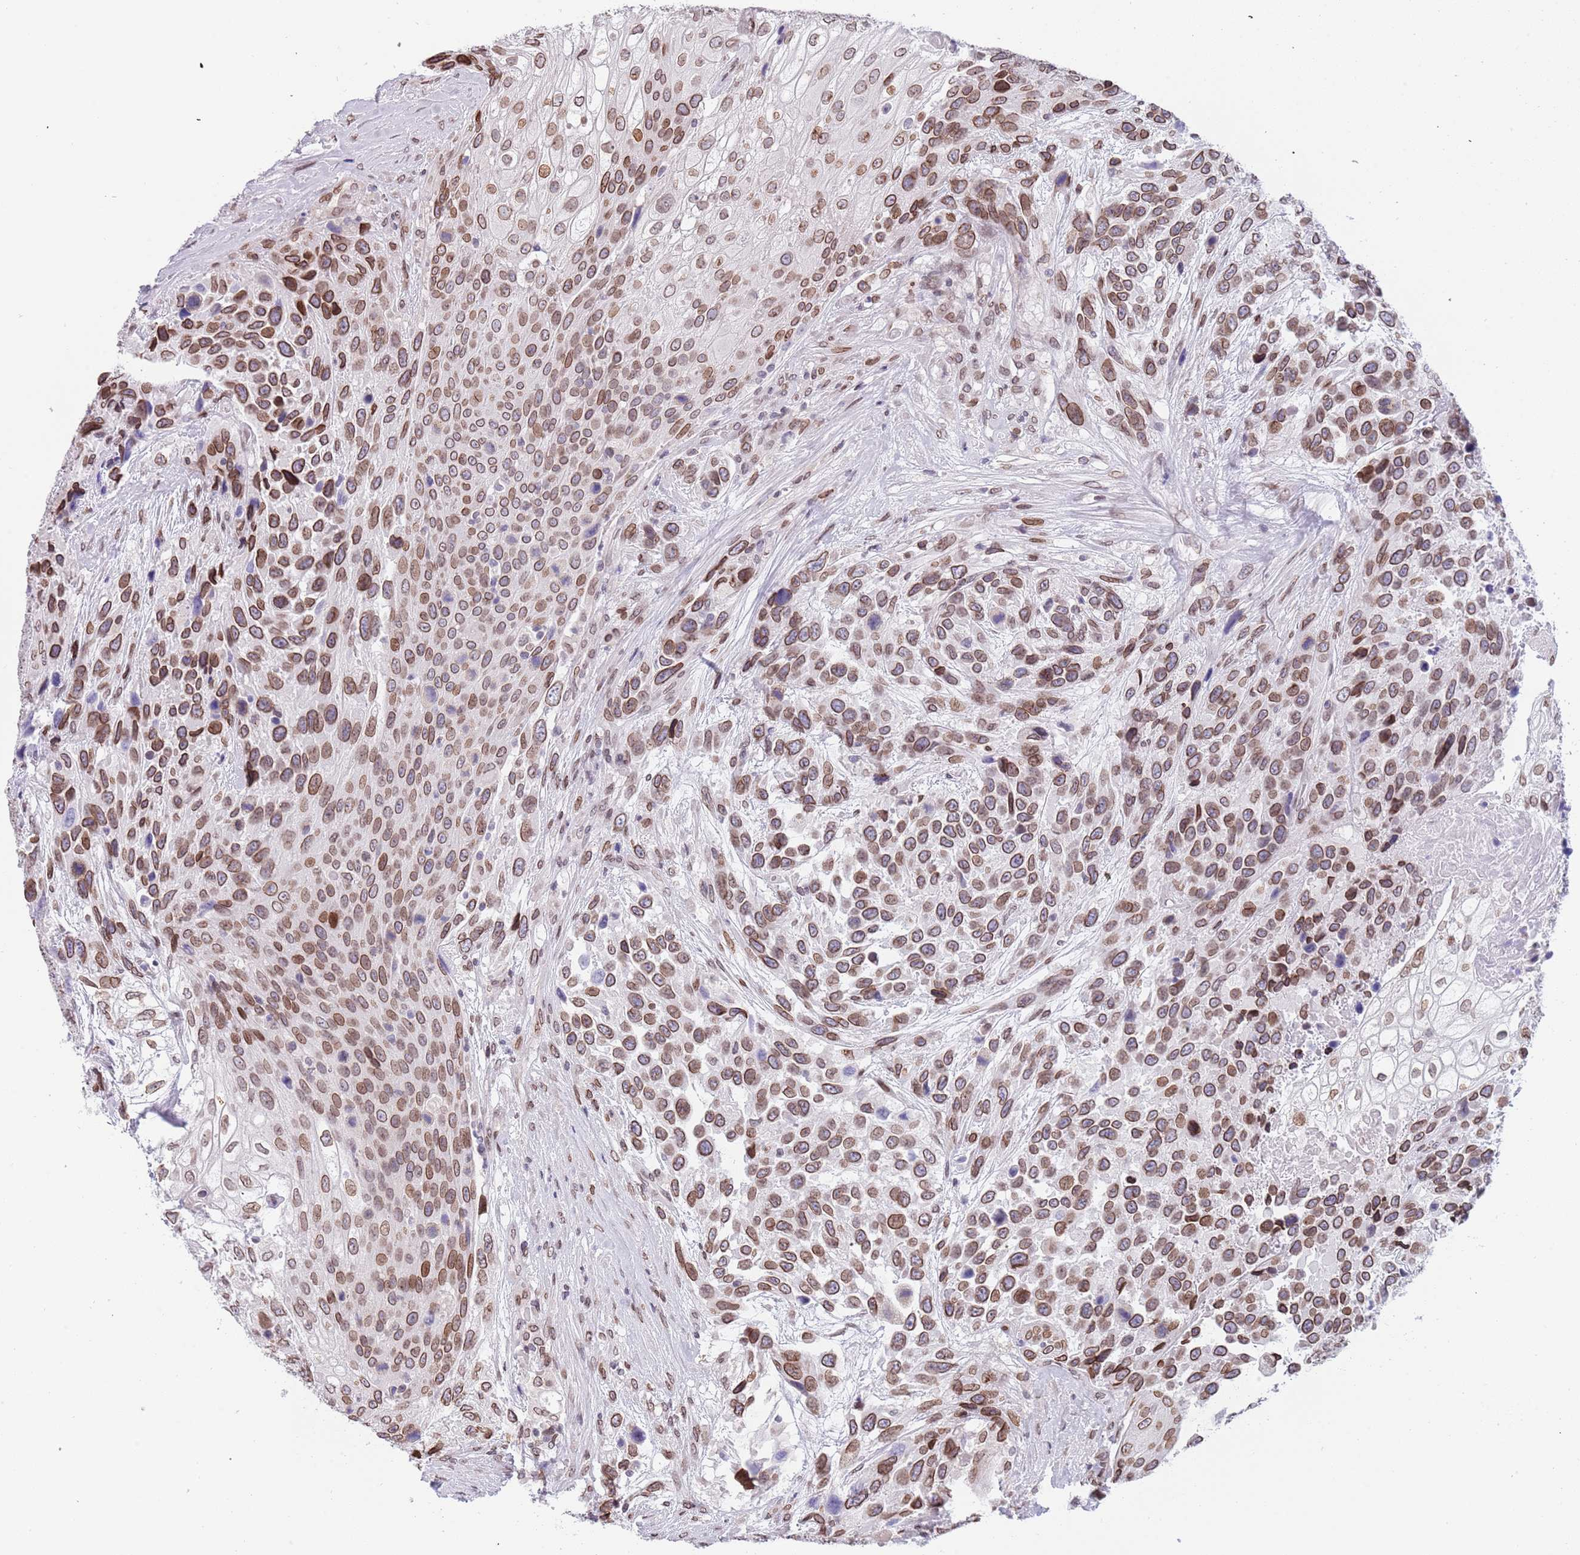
{"staining": {"intensity": "moderate", "quantity": ">75%", "location": "cytoplasmic/membranous,nuclear"}, "tissue": "urothelial cancer", "cell_type": "Tumor cells", "image_type": "cancer", "snomed": [{"axis": "morphology", "description": "Urothelial carcinoma, High grade"}, {"axis": "topography", "description": "Urinary bladder"}], "caption": "Immunohistochemical staining of human urothelial carcinoma (high-grade) demonstrates medium levels of moderate cytoplasmic/membranous and nuclear protein staining in approximately >75% of tumor cells. (Stains: DAB (3,3'-diaminobenzidine) in brown, nuclei in blue, Microscopy: brightfield microscopy at high magnification).", "gene": "KLHDC2", "patient": {"sex": "female", "age": 70}}